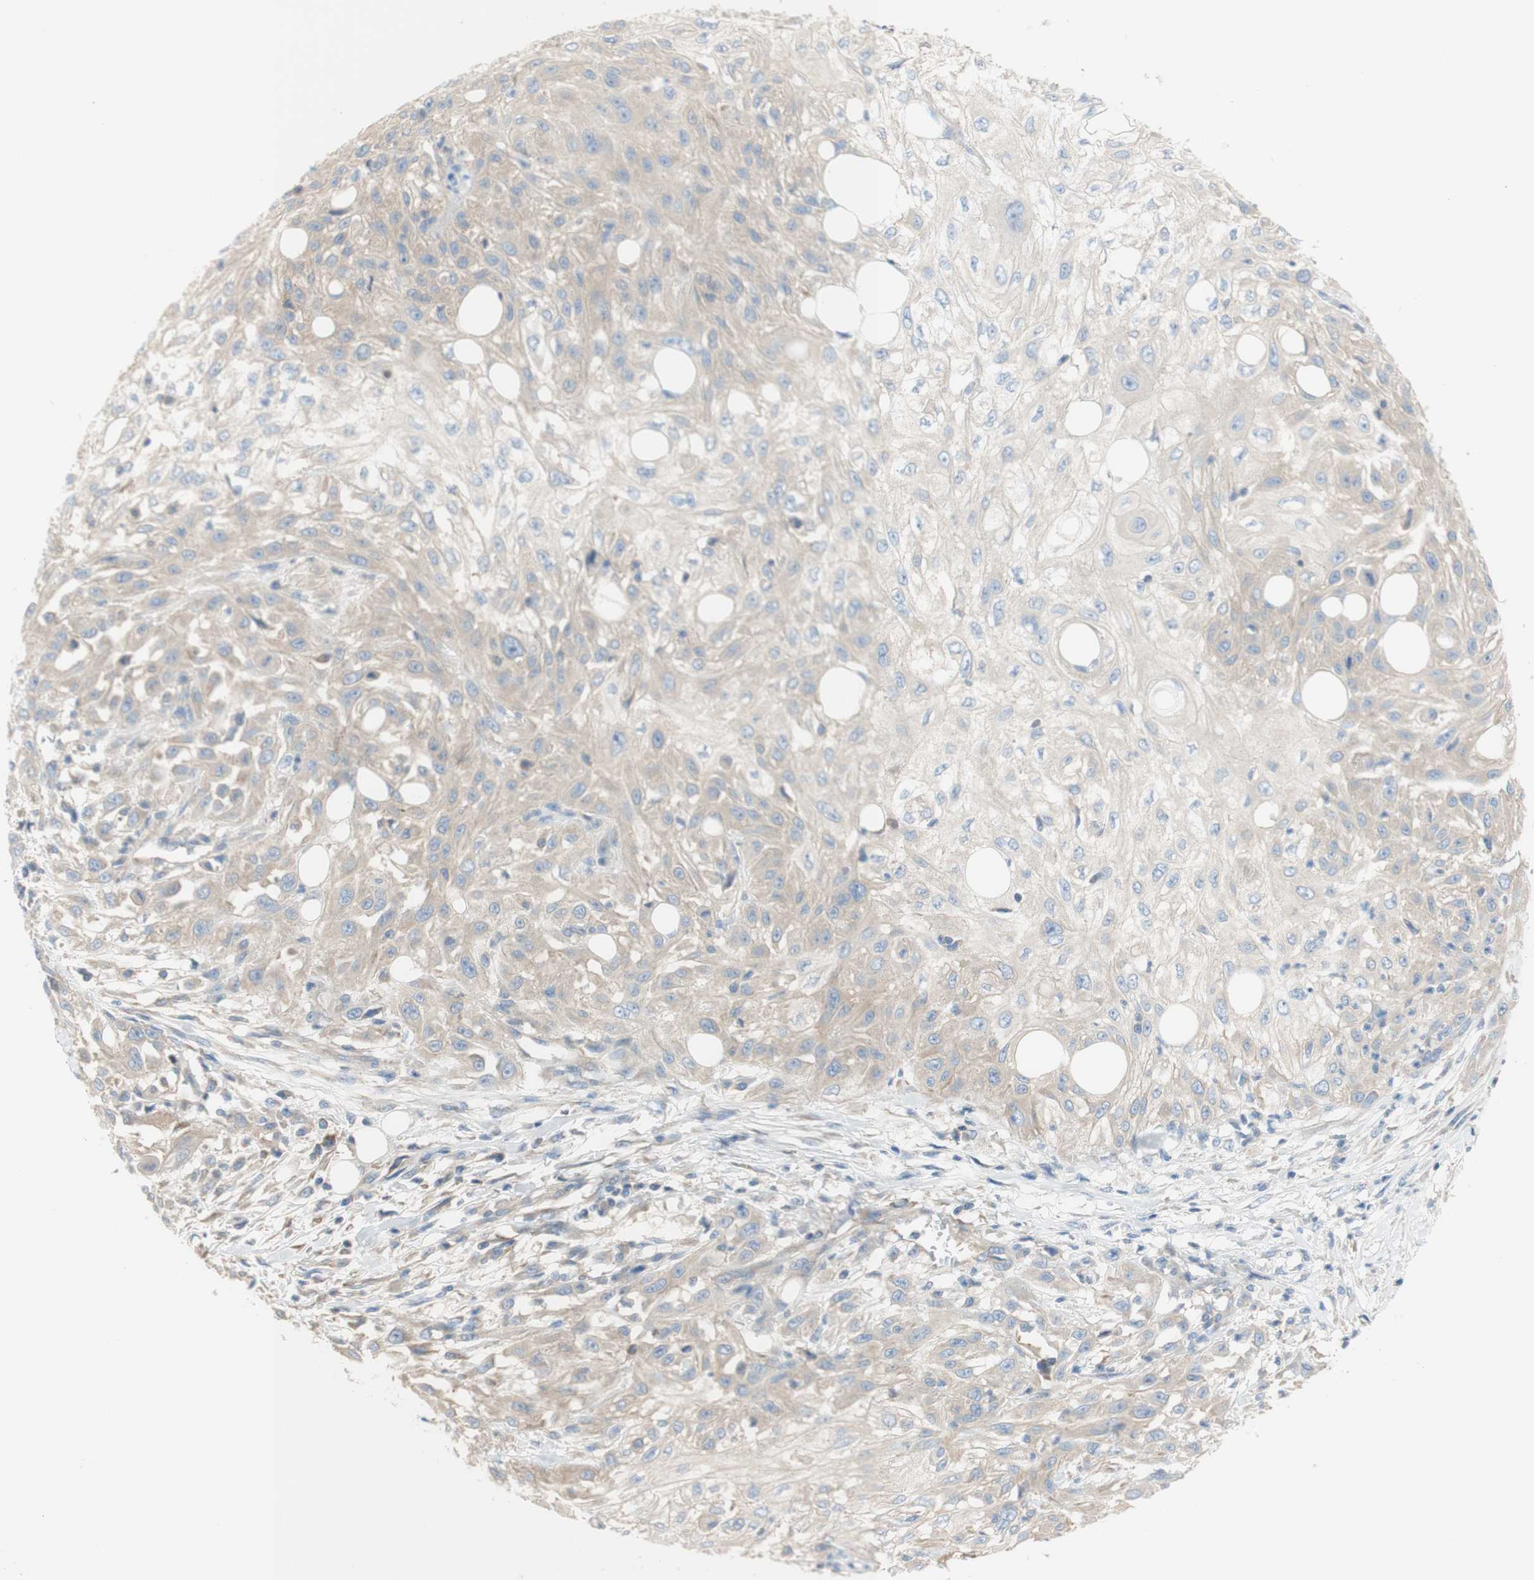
{"staining": {"intensity": "weak", "quantity": ">75%", "location": "cytoplasmic/membranous"}, "tissue": "skin cancer", "cell_type": "Tumor cells", "image_type": "cancer", "snomed": [{"axis": "morphology", "description": "Squamous cell carcinoma, NOS"}, {"axis": "topography", "description": "Skin"}], "caption": "Protein positivity by immunohistochemistry displays weak cytoplasmic/membranous expression in about >75% of tumor cells in skin cancer.", "gene": "ATP2B1", "patient": {"sex": "male", "age": 75}}